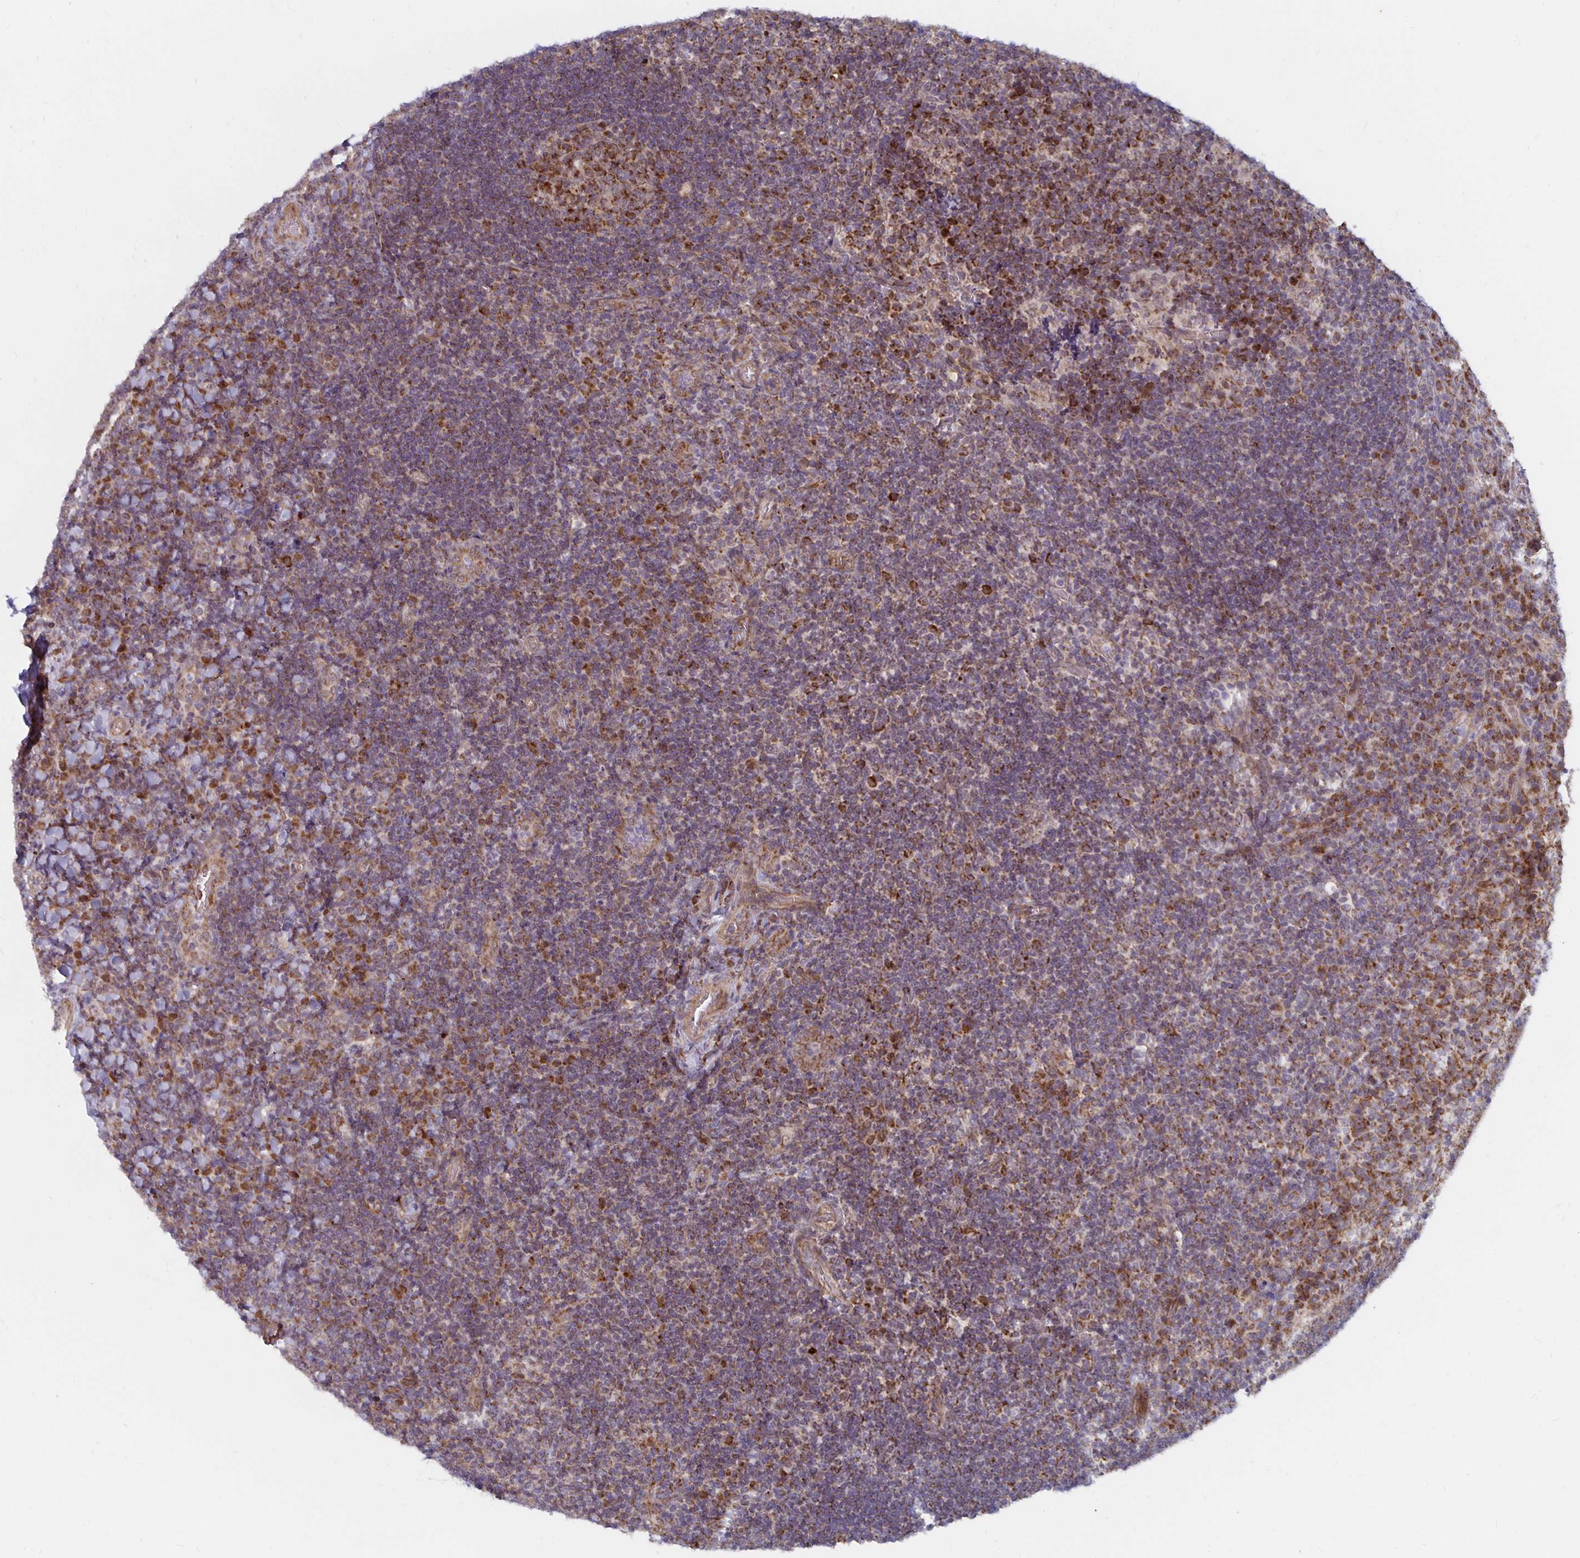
{"staining": {"intensity": "strong", "quantity": "25%-75%", "location": "cytoplasmic/membranous"}, "tissue": "tonsil", "cell_type": "Germinal center cells", "image_type": "normal", "snomed": [{"axis": "morphology", "description": "Normal tissue, NOS"}, {"axis": "topography", "description": "Tonsil"}], "caption": "DAB immunohistochemical staining of benign tonsil demonstrates strong cytoplasmic/membranous protein positivity in approximately 25%-75% of germinal center cells. Using DAB (brown) and hematoxylin (blue) stains, captured at high magnification using brightfield microscopy.", "gene": "MRPL28", "patient": {"sex": "male", "age": 17}}